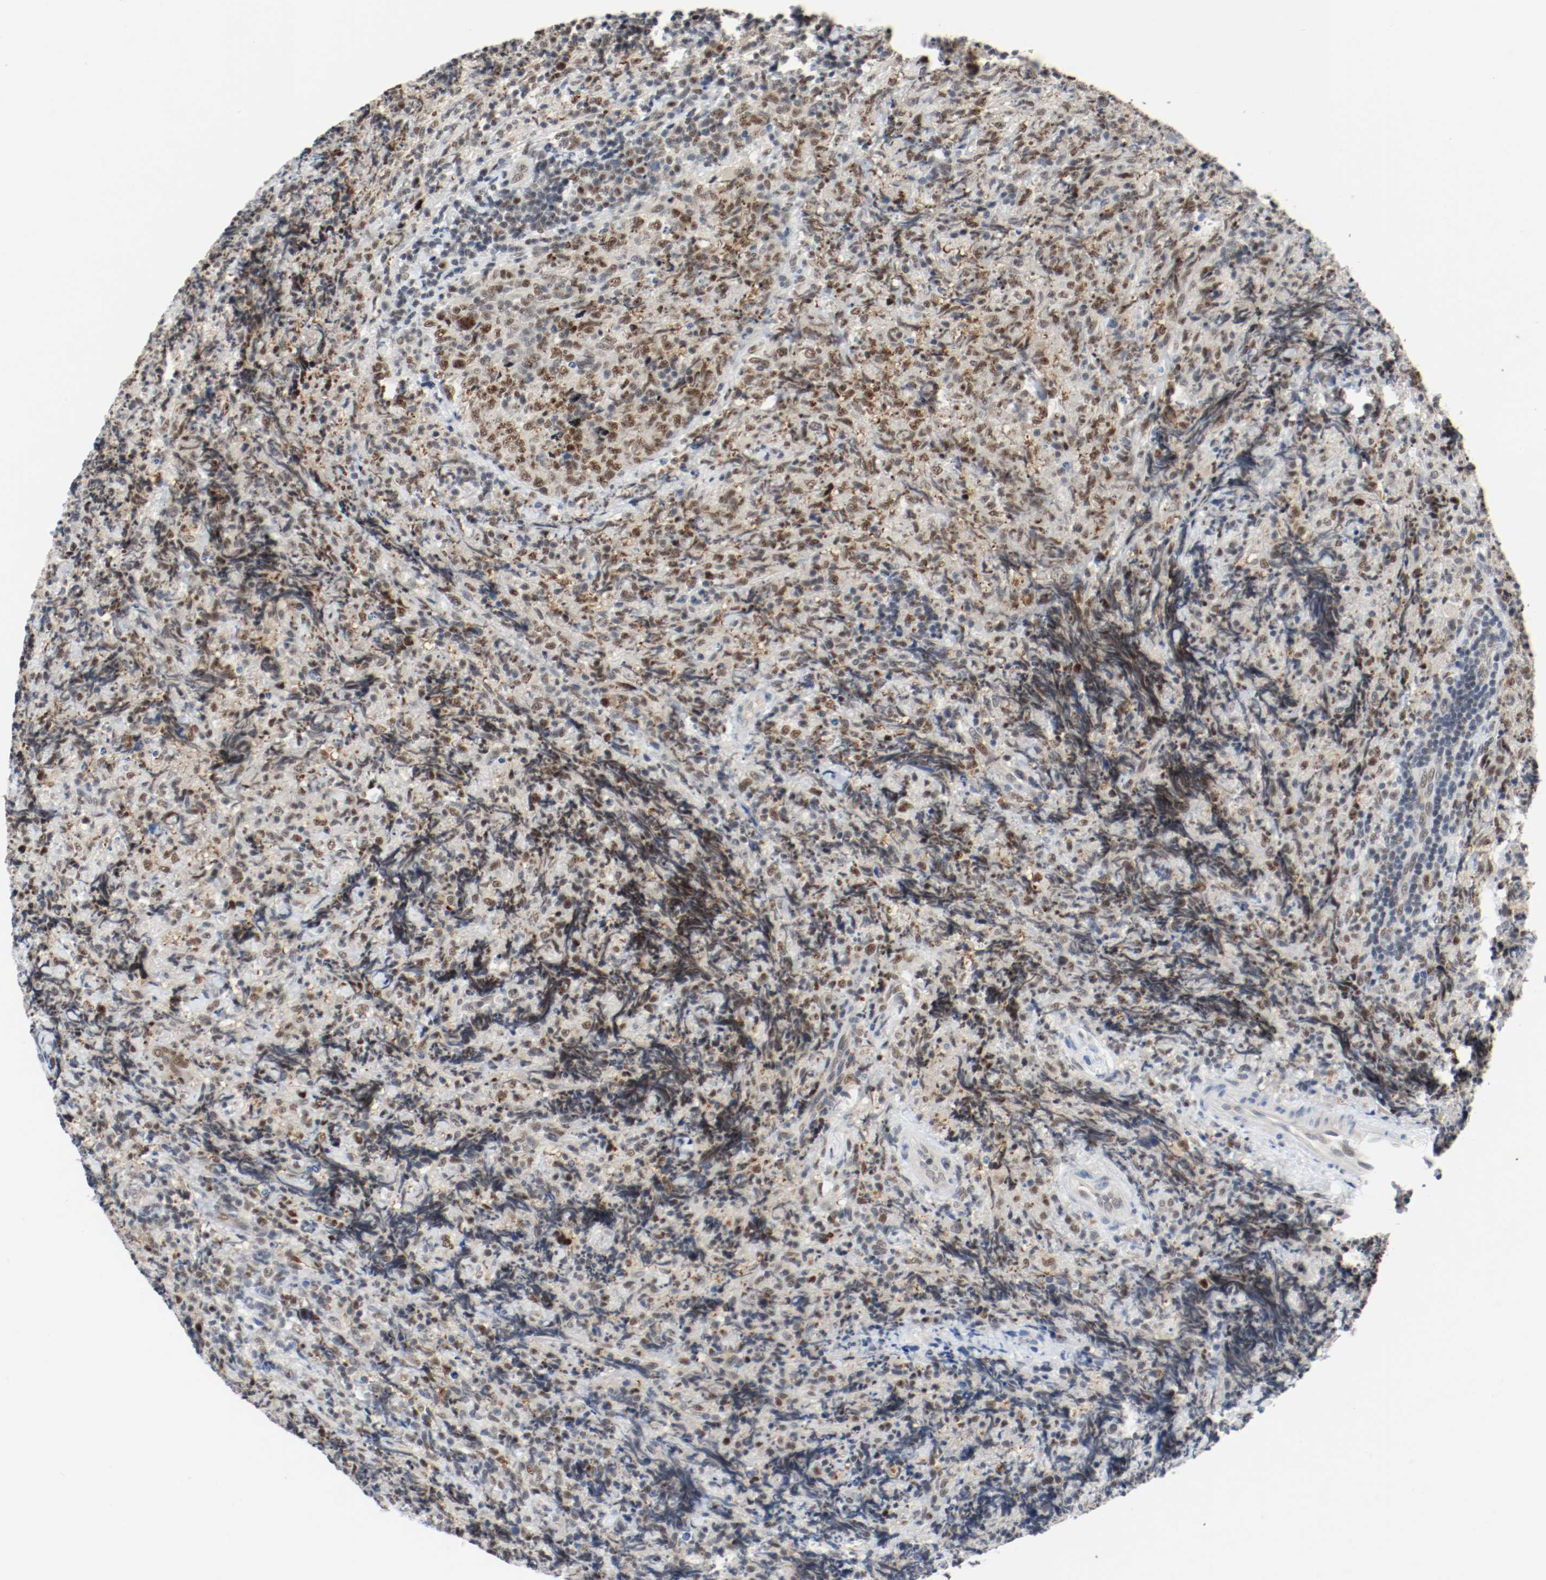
{"staining": {"intensity": "moderate", "quantity": "25%-75%", "location": "nuclear"}, "tissue": "lymphoma", "cell_type": "Tumor cells", "image_type": "cancer", "snomed": [{"axis": "morphology", "description": "Malignant lymphoma, non-Hodgkin's type, High grade"}, {"axis": "topography", "description": "Tonsil"}], "caption": "The histopathology image demonstrates immunohistochemical staining of lymphoma. There is moderate nuclear positivity is present in about 25%-75% of tumor cells. (IHC, brightfield microscopy, high magnification).", "gene": "ASH1L", "patient": {"sex": "female", "age": 36}}